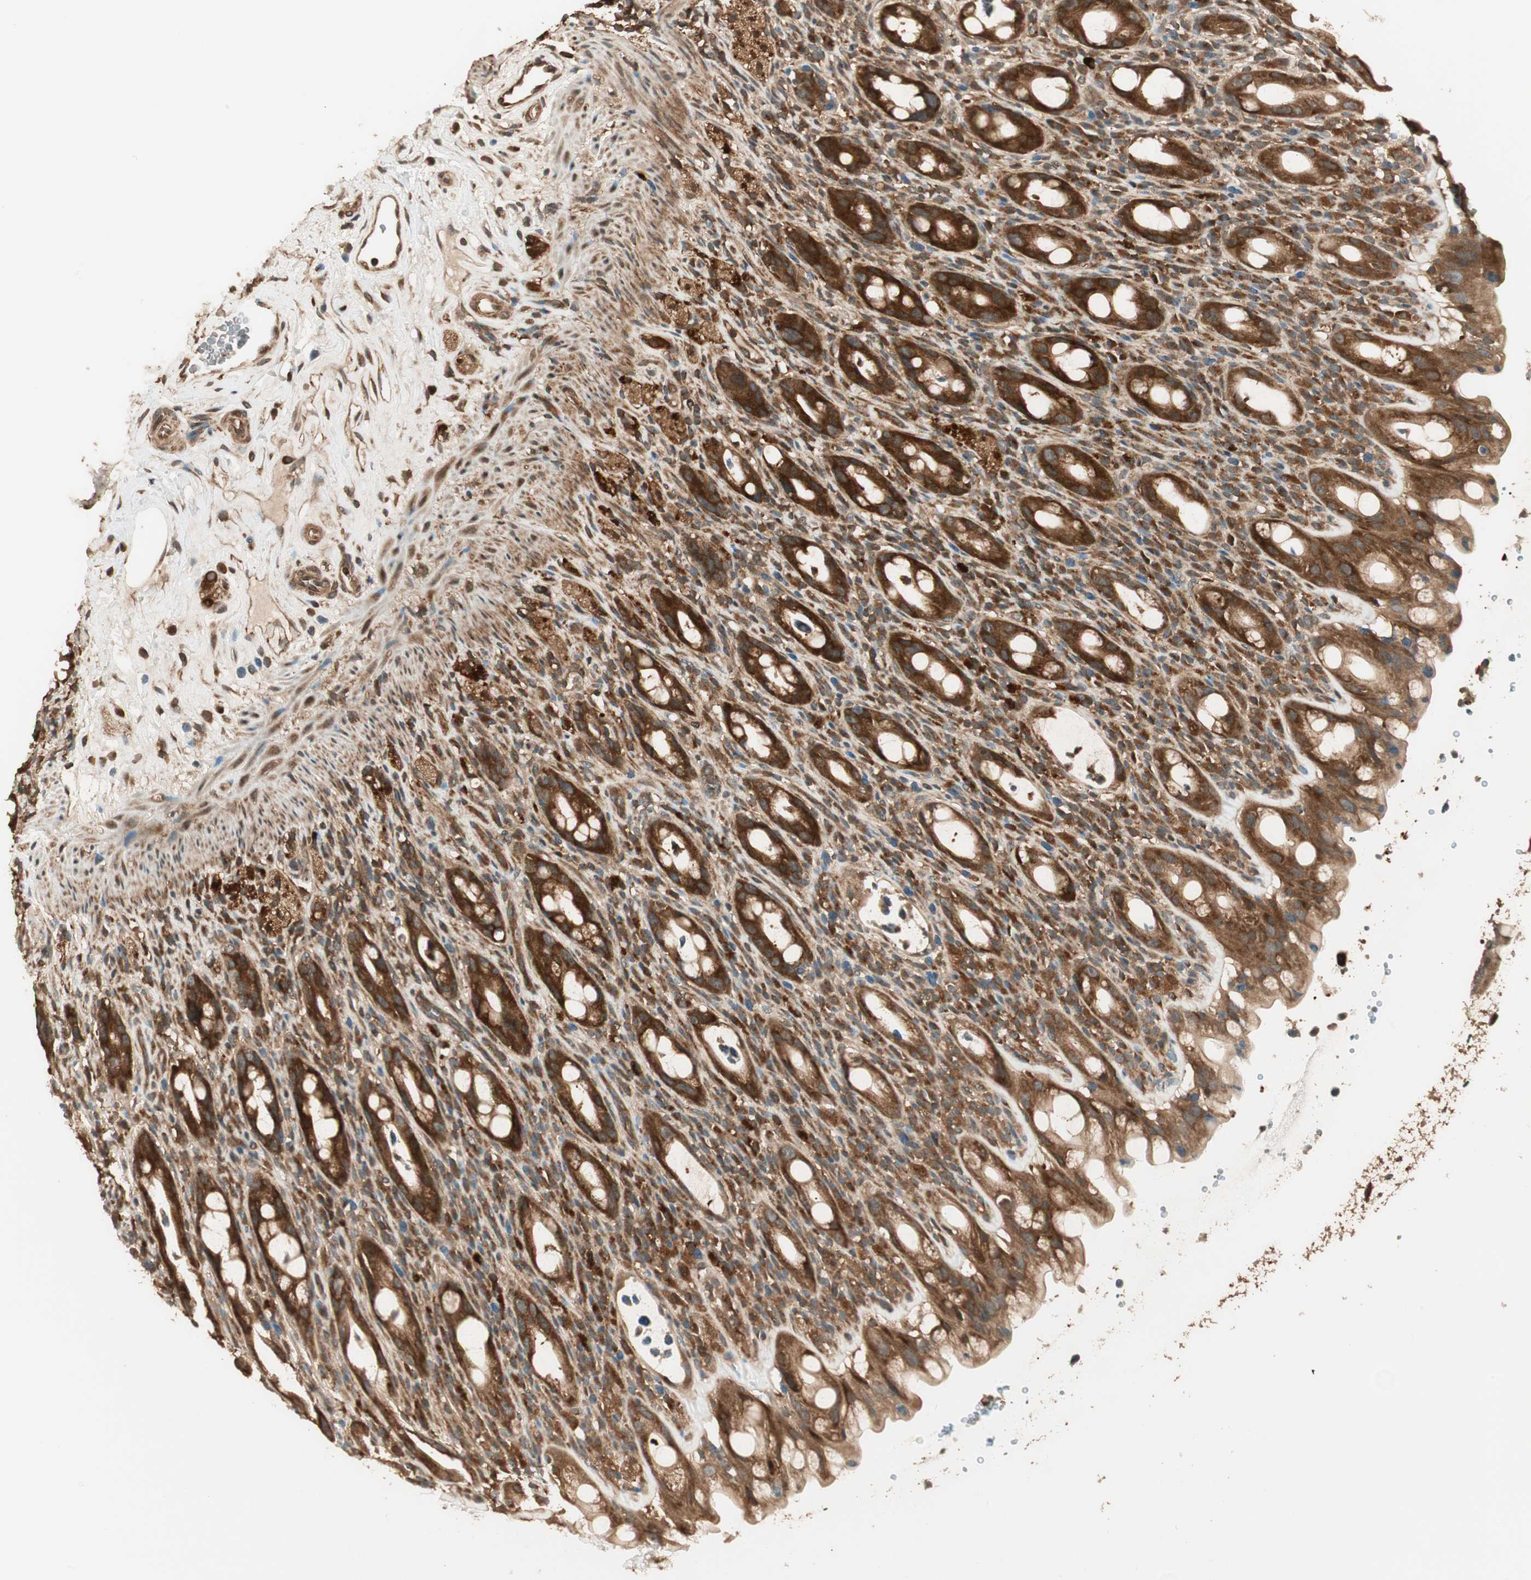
{"staining": {"intensity": "strong", "quantity": ">75%", "location": "cytoplasmic/membranous"}, "tissue": "rectum", "cell_type": "Glandular cells", "image_type": "normal", "snomed": [{"axis": "morphology", "description": "Normal tissue, NOS"}, {"axis": "topography", "description": "Rectum"}], "caption": "Protein staining by immunohistochemistry (IHC) displays strong cytoplasmic/membranous positivity in about >75% of glandular cells in benign rectum. The staining is performed using DAB (3,3'-diaminobenzidine) brown chromogen to label protein expression. The nuclei are counter-stained blue using hematoxylin.", "gene": "CNOT4", "patient": {"sex": "male", "age": 44}}